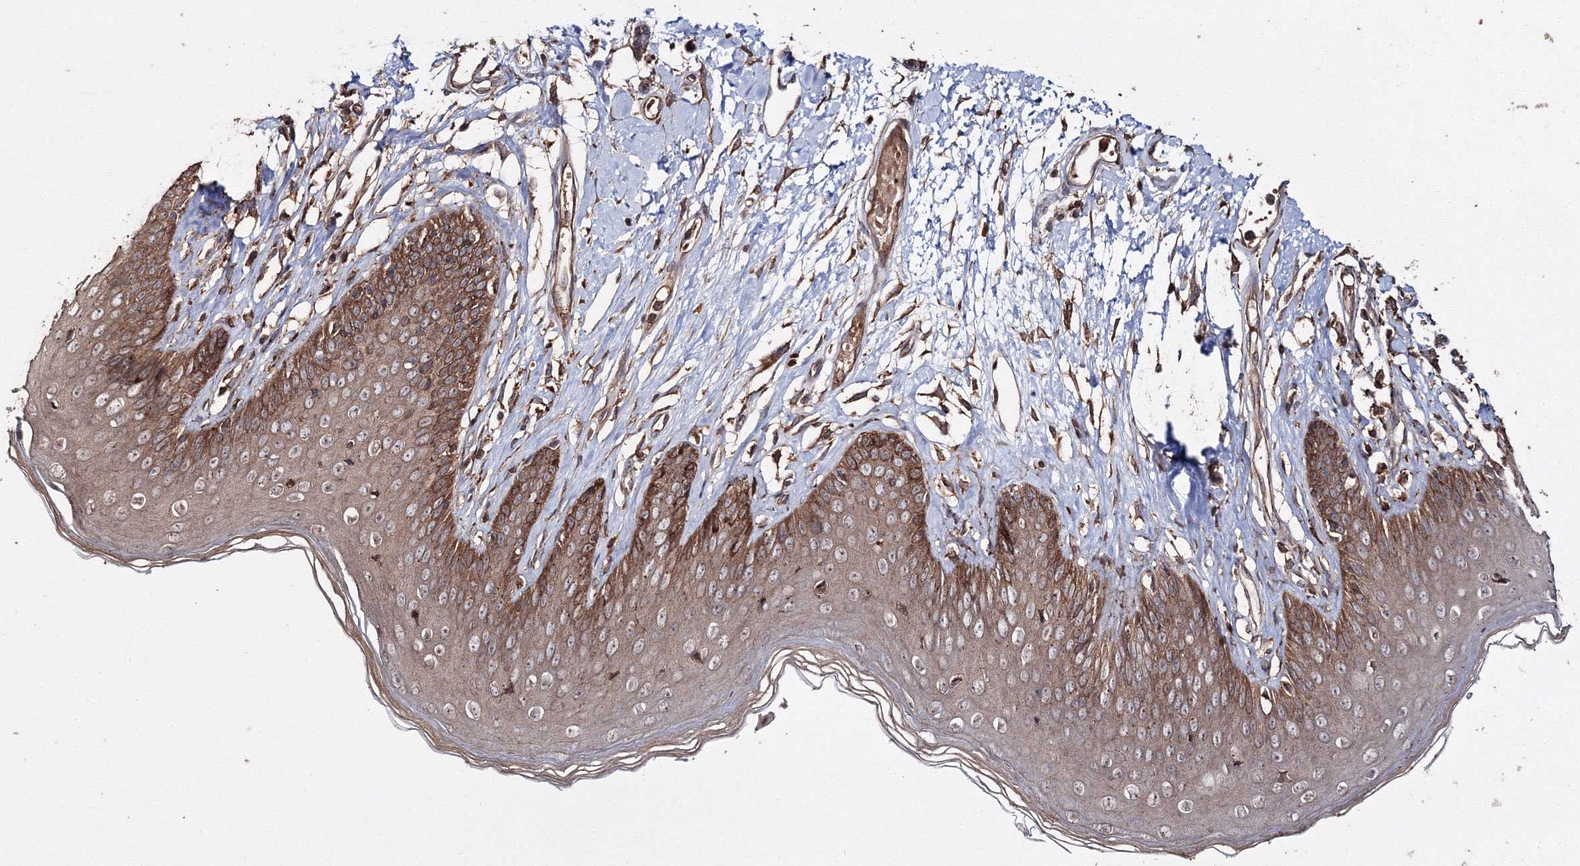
{"staining": {"intensity": "moderate", "quantity": ">75%", "location": "cytoplasmic/membranous"}, "tissue": "skin", "cell_type": "Epidermal cells", "image_type": "normal", "snomed": [{"axis": "morphology", "description": "Normal tissue, NOS"}, {"axis": "morphology", "description": "Squamous cell carcinoma, NOS"}, {"axis": "topography", "description": "Vulva"}], "caption": "This micrograph demonstrates IHC staining of unremarkable human skin, with medium moderate cytoplasmic/membranous positivity in approximately >75% of epidermal cells.", "gene": "DDO", "patient": {"sex": "female", "age": 85}}